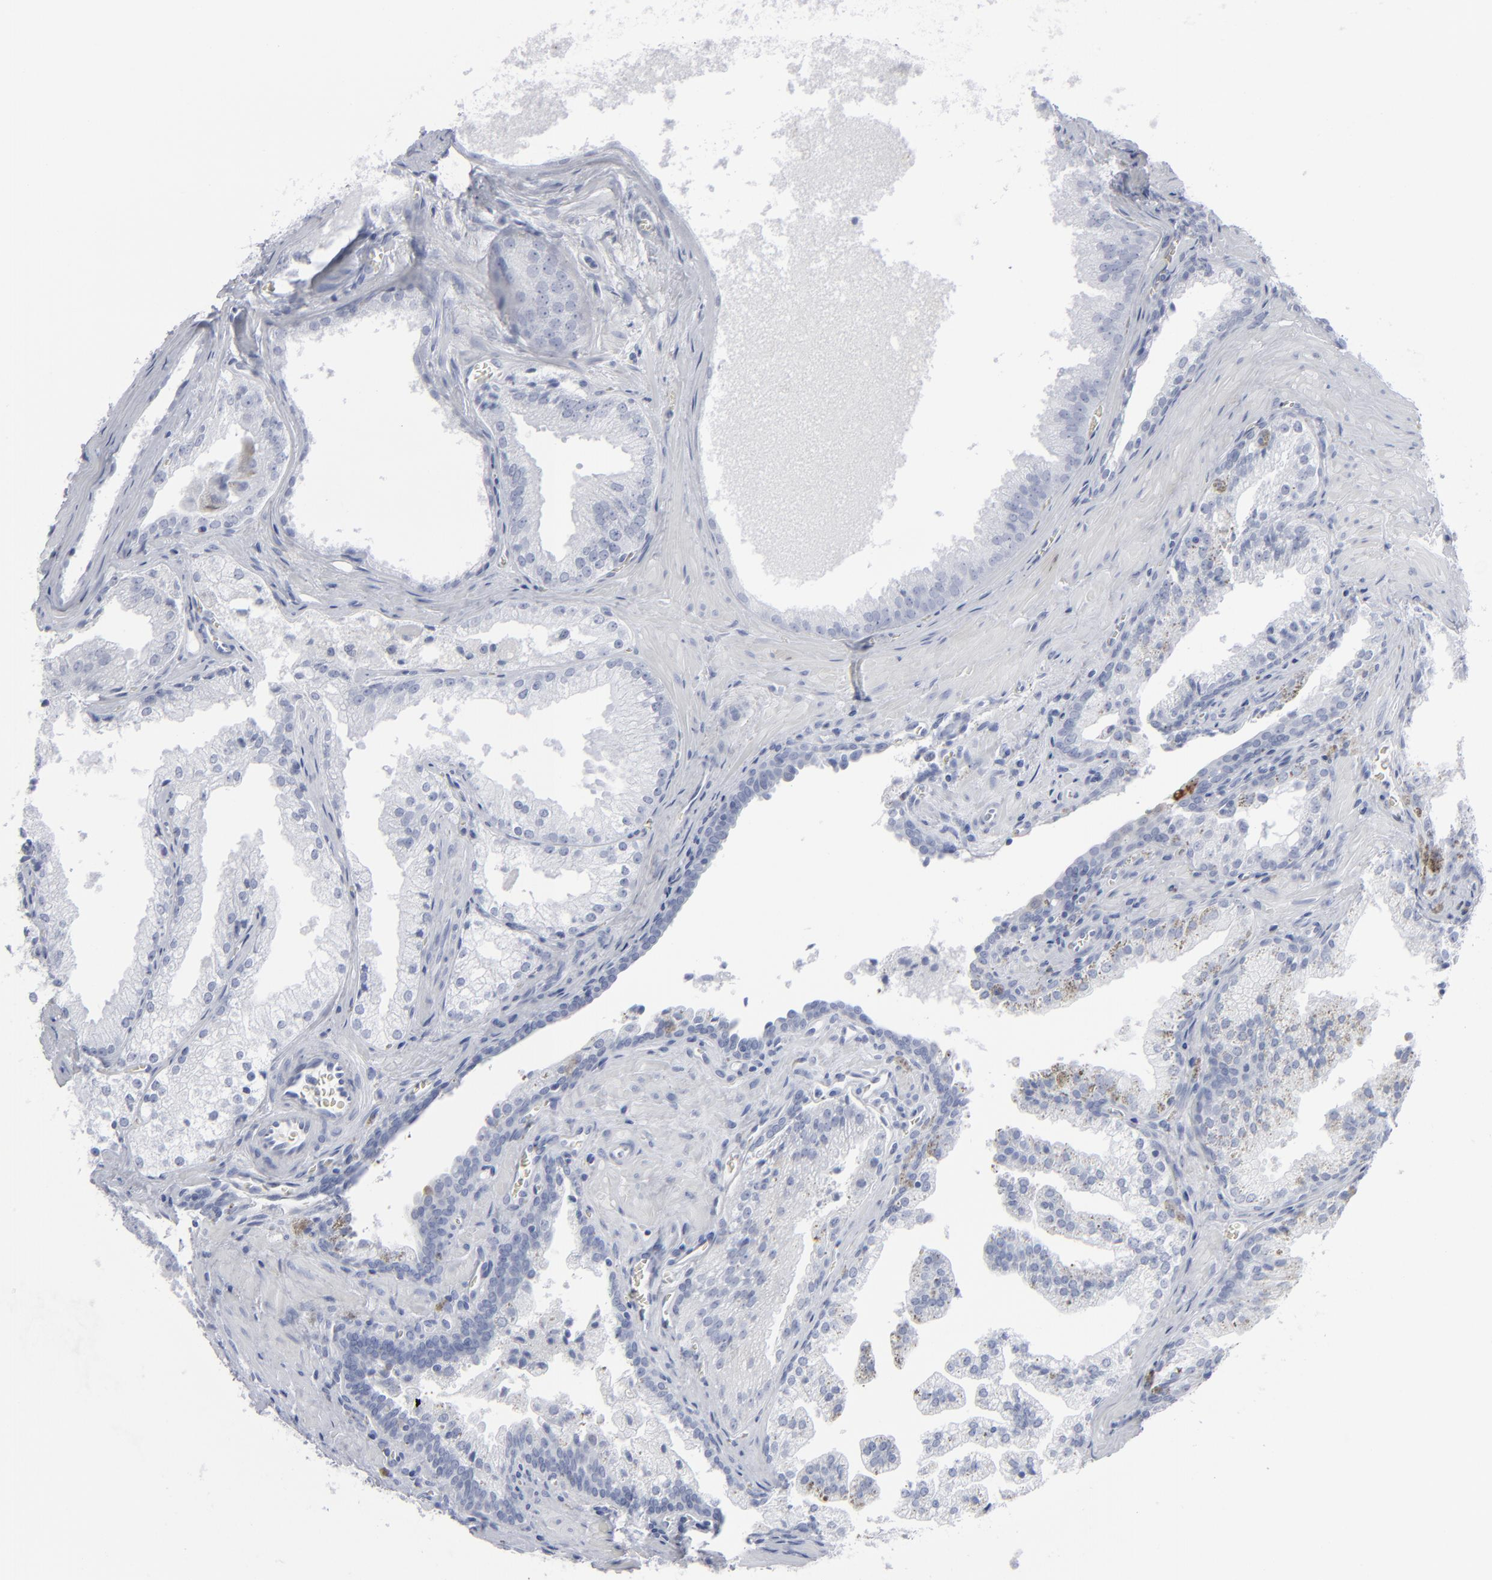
{"staining": {"intensity": "negative", "quantity": "none", "location": "none"}, "tissue": "prostate cancer", "cell_type": "Tumor cells", "image_type": "cancer", "snomed": [{"axis": "morphology", "description": "Adenocarcinoma, Medium grade"}, {"axis": "topography", "description": "Prostate"}], "caption": "IHC of prostate cancer (adenocarcinoma (medium-grade)) reveals no positivity in tumor cells. The staining was performed using DAB to visualize the protein expression in brown, while the nuclei were stained in blue with hematoxylin (Magnification: 20x).", "gene": "MSLN", "patient": {"sex": "male", "age": 64}}